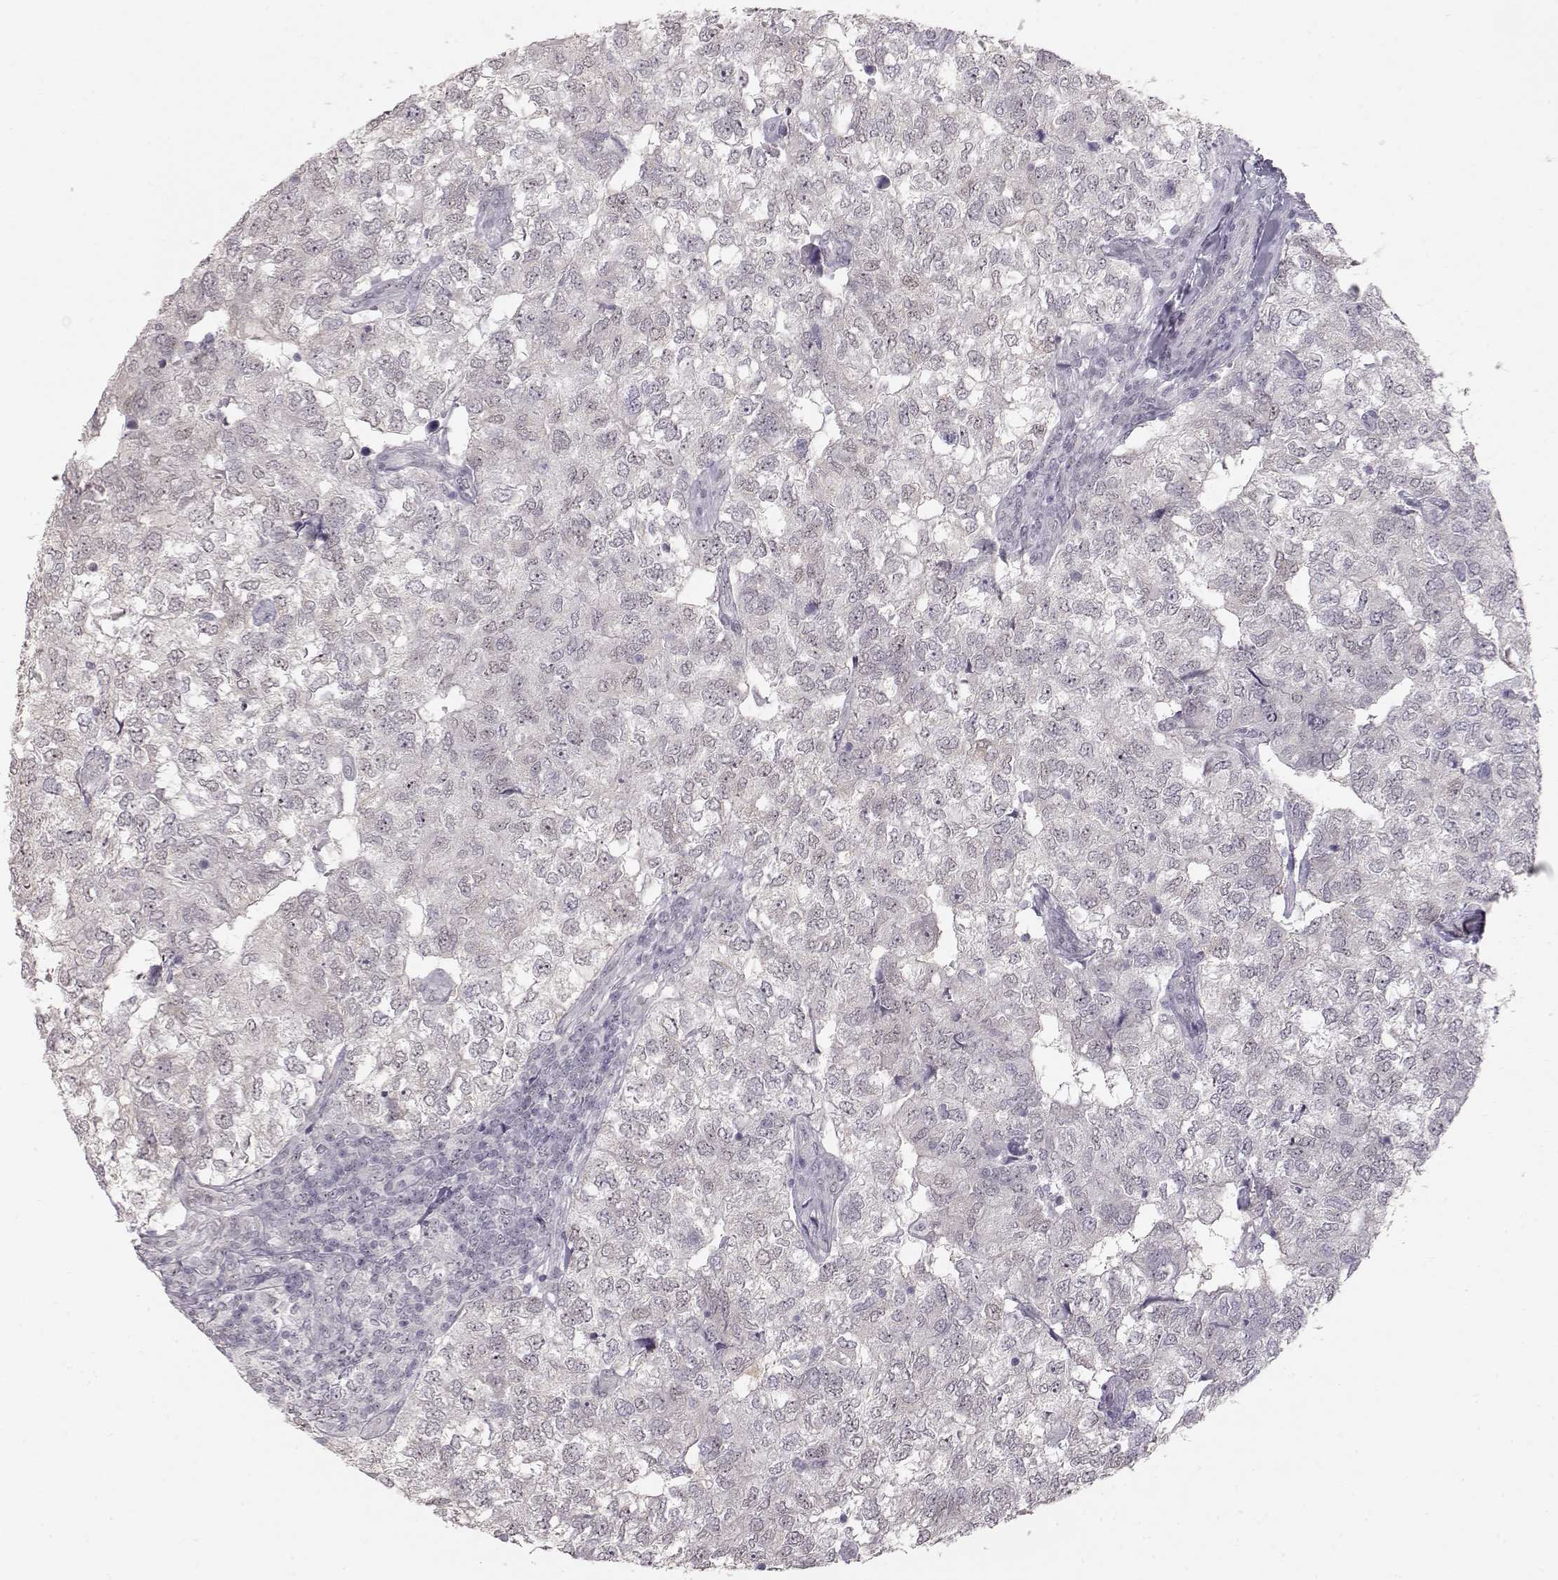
{"staining": {"intensity": "negative", "quantity": "none", "location": "none"}, "tissue": "breast cancer", "cell_type": "Tumor cells", "image_type": "cancer", "snomed": [{"axis": "morphology", "description": "Duct carcinoma"}, {"axis": "topography", "description": "Breast"}], "caption": "Histopathology image shows no protein expression in tumor cells of breast cancer tissue. (DAB (3,3'-diaminobenzidine) IHC, high magnification).", "gene": "FAM205A", "patient": {"sex": "female", "age": 30}}